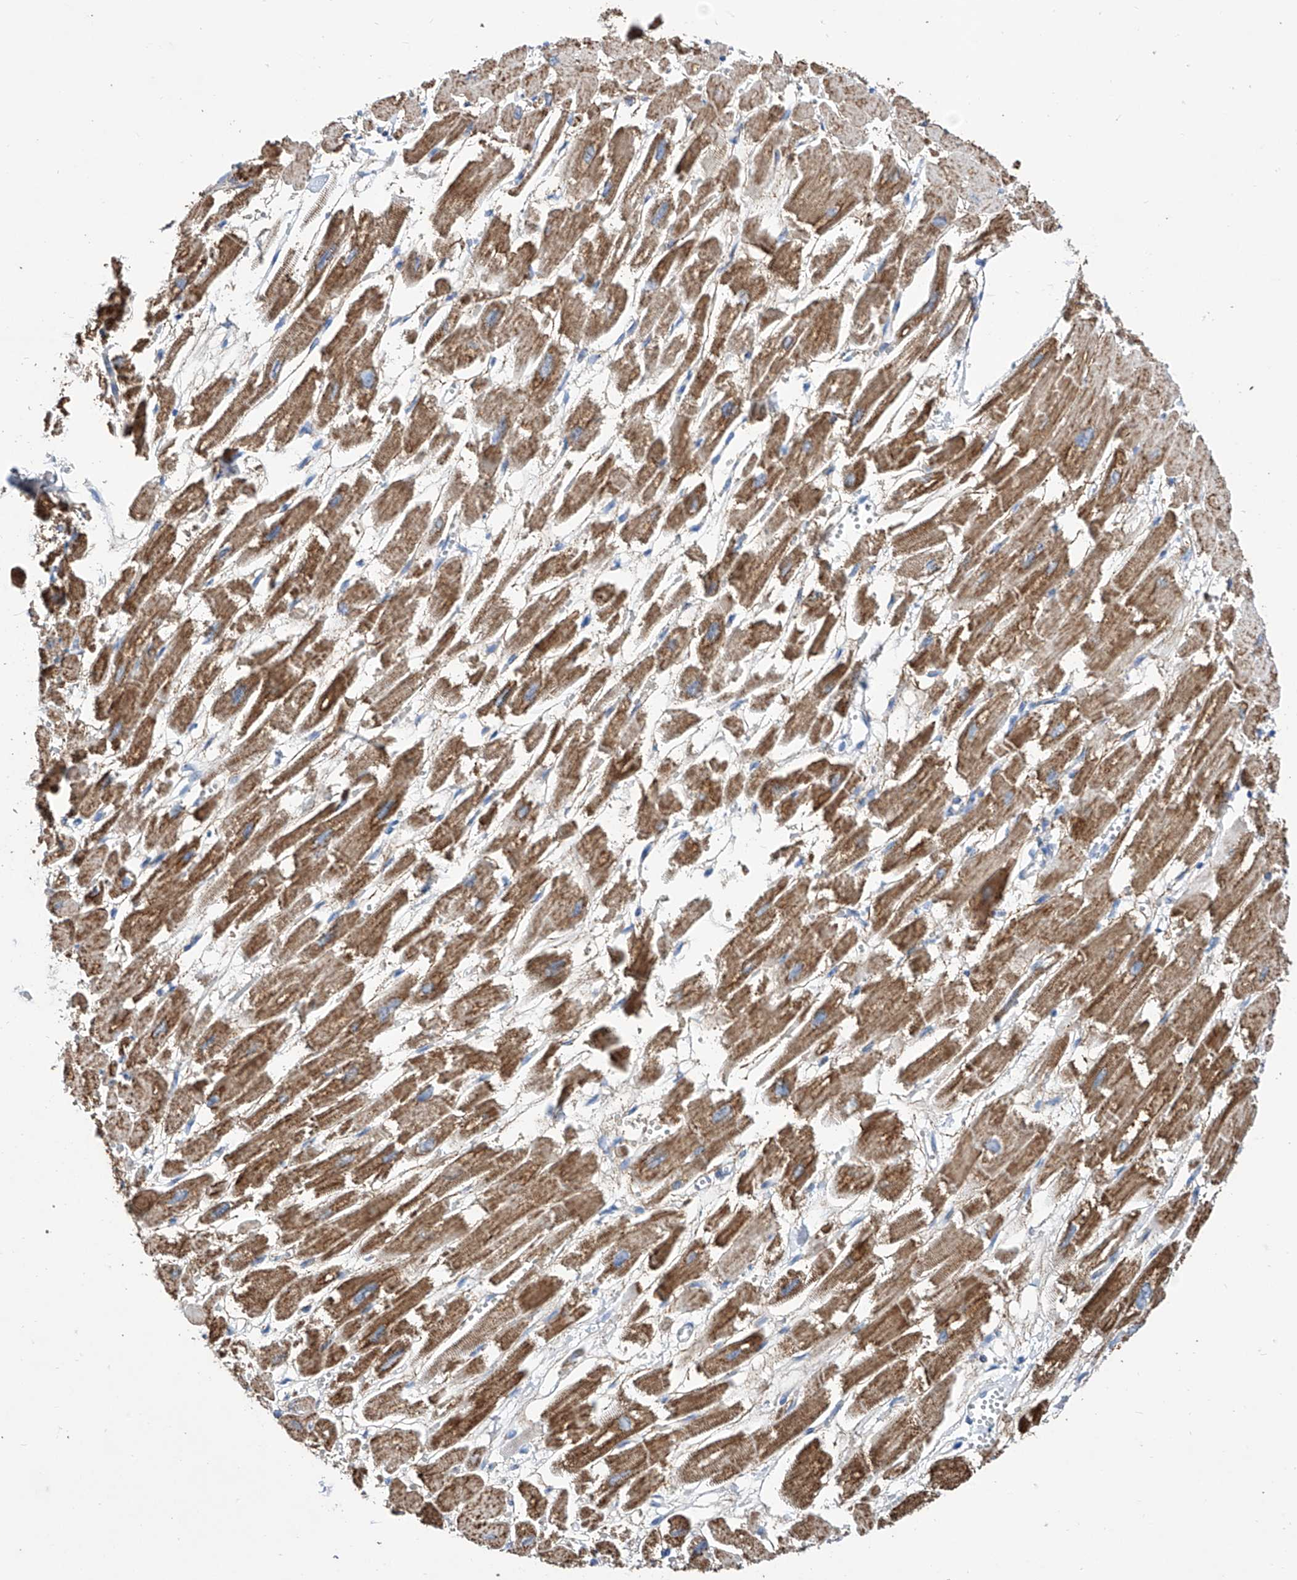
{"staining": {"intensity": "strong", "quantity": ">75%", "location": "cytoplasmic/membranous"}, "tissue": "heart muscle", "cell_type": "Cardiomyocytes", "image_type": "normal", "snomed": [{"axis": "morphology", "description": "Normal tissue, NOS"}, {"axis": "topography", "description": "Heart"}], "caption": "Heart muscle stained with immunohistochemistry reveals strong cytoplasmic/membranous positivity in about >75% of cardiomyocytes. The protein is shown in brown color, while the nuclei are stained blue.", "gene": "SRBD1", "patient": {"sex": "male", "age": 54}}